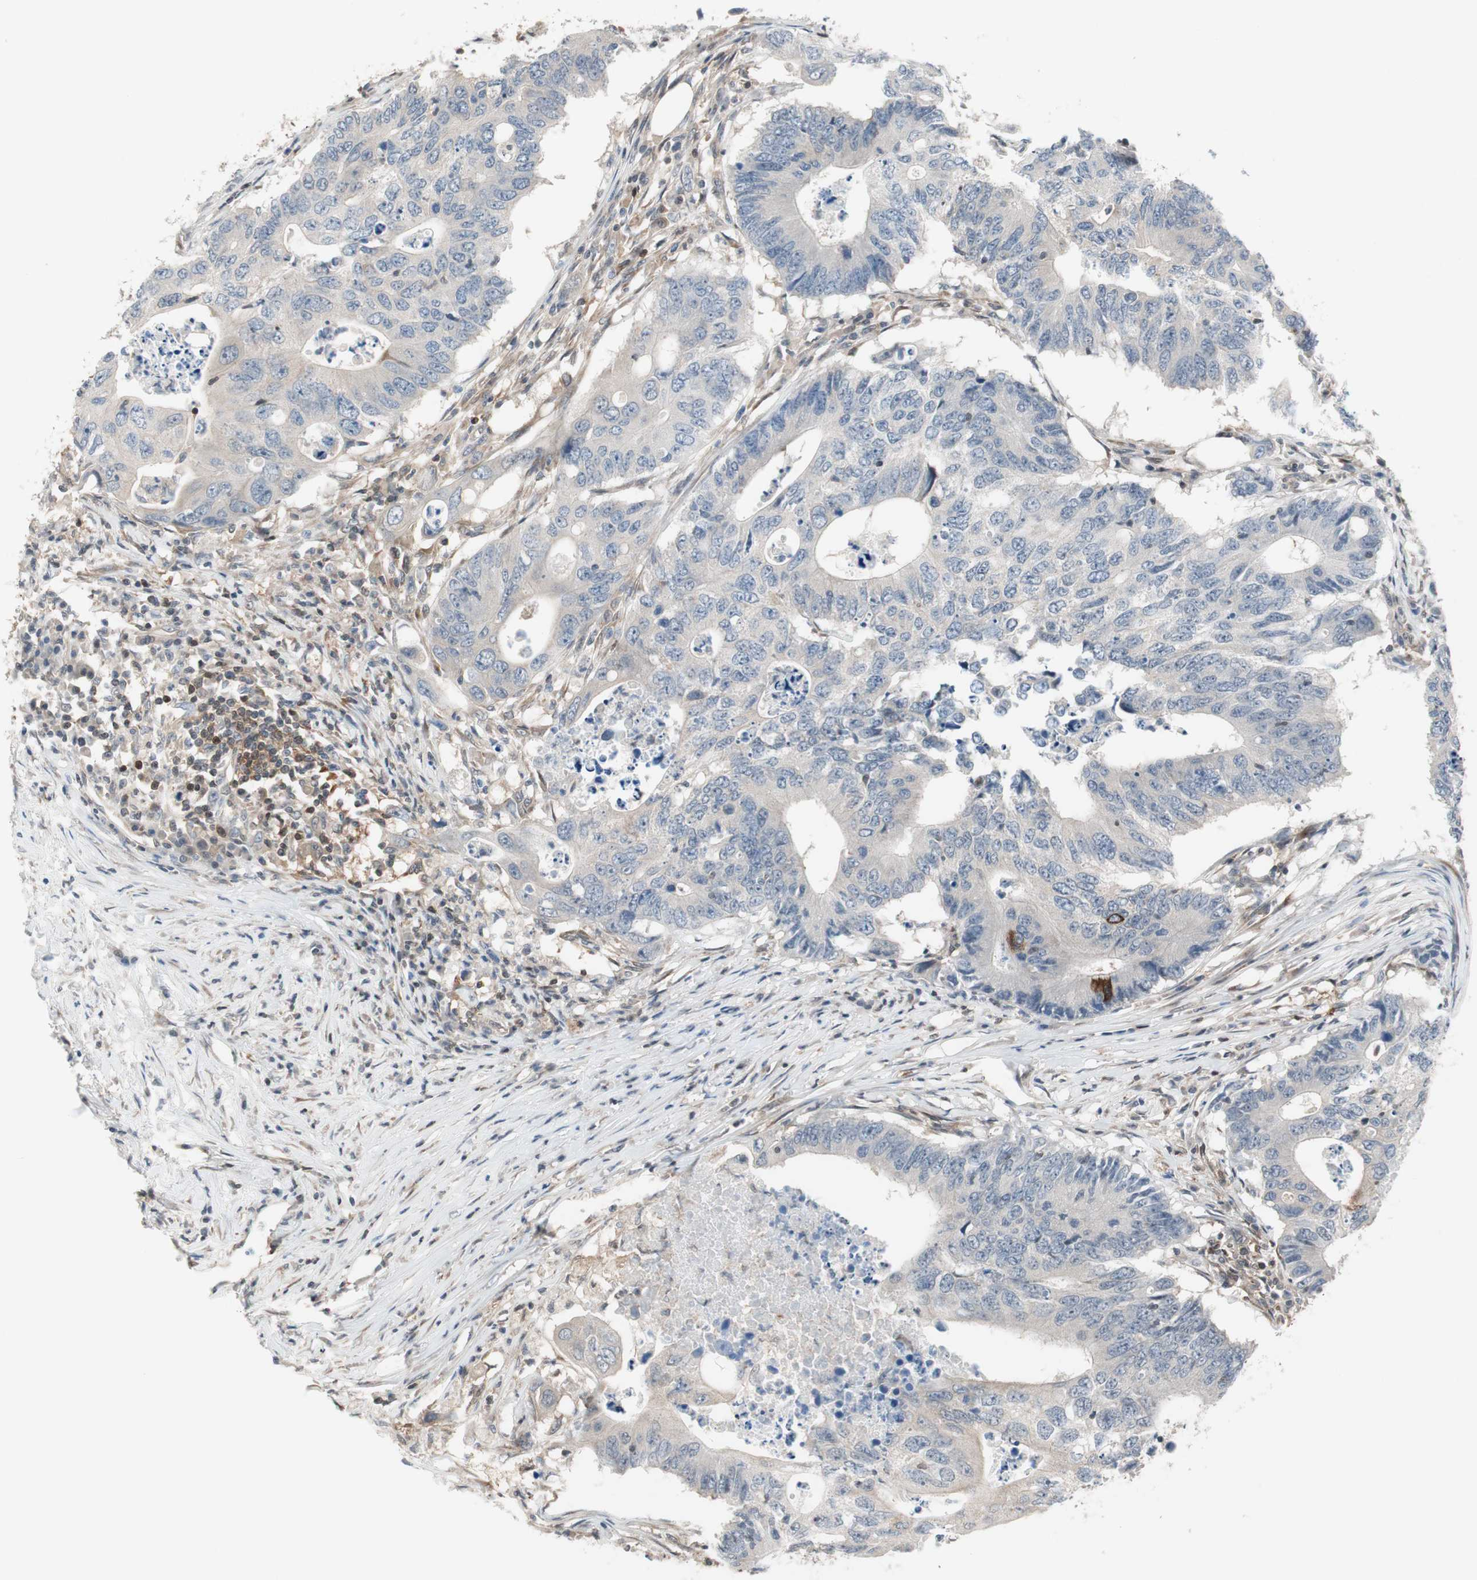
{"staining": {"intensity": "weak", "quantity": "<25%", "location": "cytoplasmic/membranous"}, "tissue": "colorectal cancer", "cell_type": "Tumor cells", "image_type": "cancer", "snomed": [{"axis": "morphology", "description": "Adenocarcinoma, NOS"}, {"axis": "topography", "description": "Colon"}], "caption": "A micrograph of human adenocarcinoma (colorectal) is negative for staining in tumor cells. The staining was performed using DAB to visualize the protein expression in brown, while the nuclei were stained in blue with hematoxylin (Magnification: 20x).", "gene": "ZNF512B", "patient": {"sex": "male", "age": 71}}